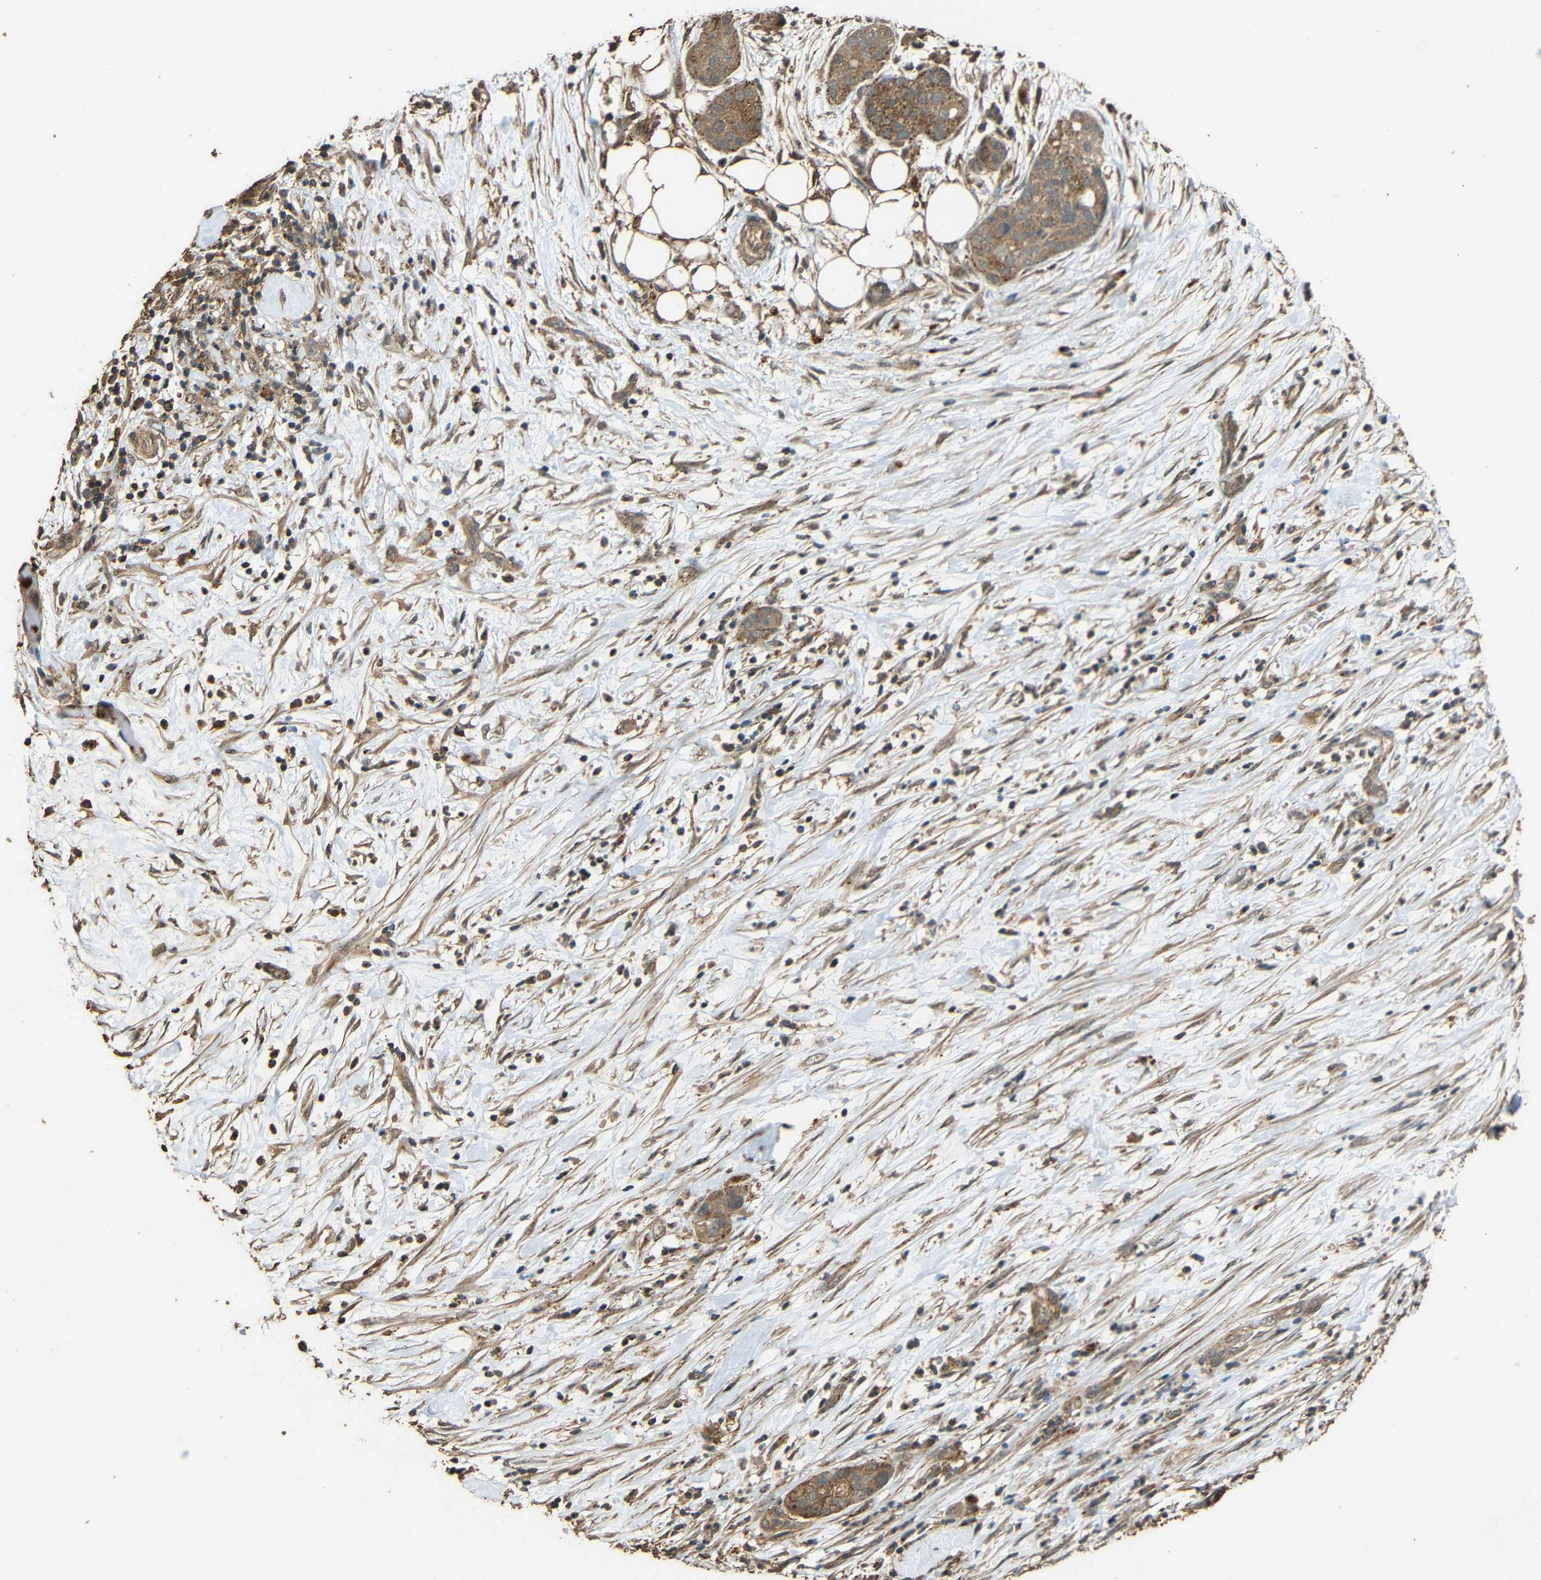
{"staining": {"intensity": "moderate", "quantity": ">75%", "location": "cytoplasmic/membranous"}, "tissue": "pancreatic cancer", "cell_type": "Tumor cells", "image_type": "cancer", "snomed": [{"axis": "morphology", "description": "Adenocarcinoma, NOS"}, {"axis": "topography", "description": "Pancreas"}], "caption": "Protein staining displays moderate cytoplasmic/membranous expression in about >75% of tumor cells in pancreatic cancer.", "gene": "PDE5A", "patient": {"sex": "female", "age": 78}}